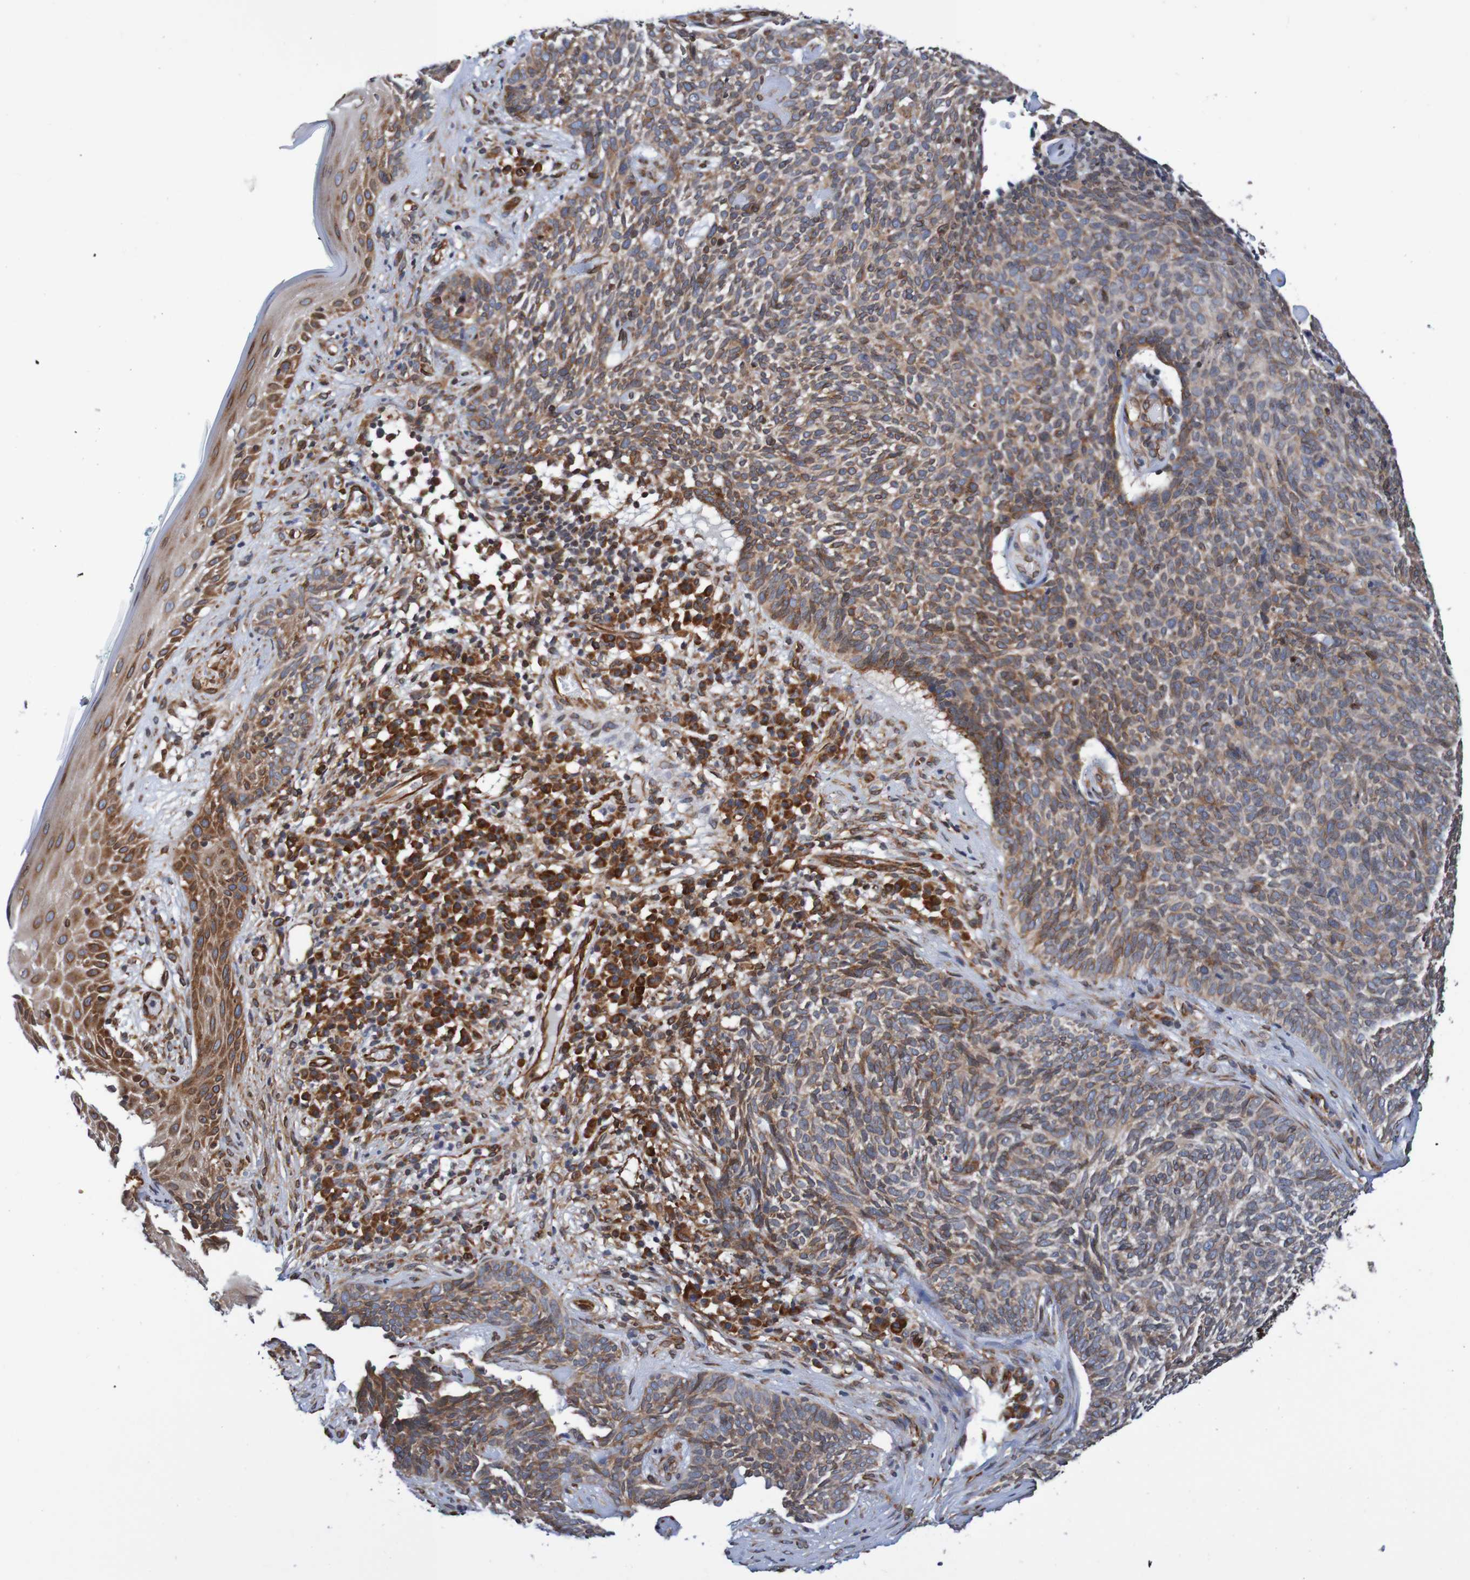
{"staining": {"intensity": "moderate", "quantity": ">75%", "location": "cytoplasmic/membranous"}, "tissue": "skin cancer", "cell_type": "Tumor cells", "image_type": "cancer", "snomed": [{"axis": "morphology", "description": "Basal cell carcinoma"}, {"axis": "topography", "description": "Skin"}], "caption": "Immunohistochemistry photomicrograph of neoplastic tissue: skin basal cell carcinoma stained using immunohistochemistry shows medium levels of moderate protein expression localized specifically in the cytoplasmic/membranous of tumor cells, appearing as a cytoplasmic/membranous brown color.", "gene": "TMEM109", "patient": {"sex": "female", "age": 84}}